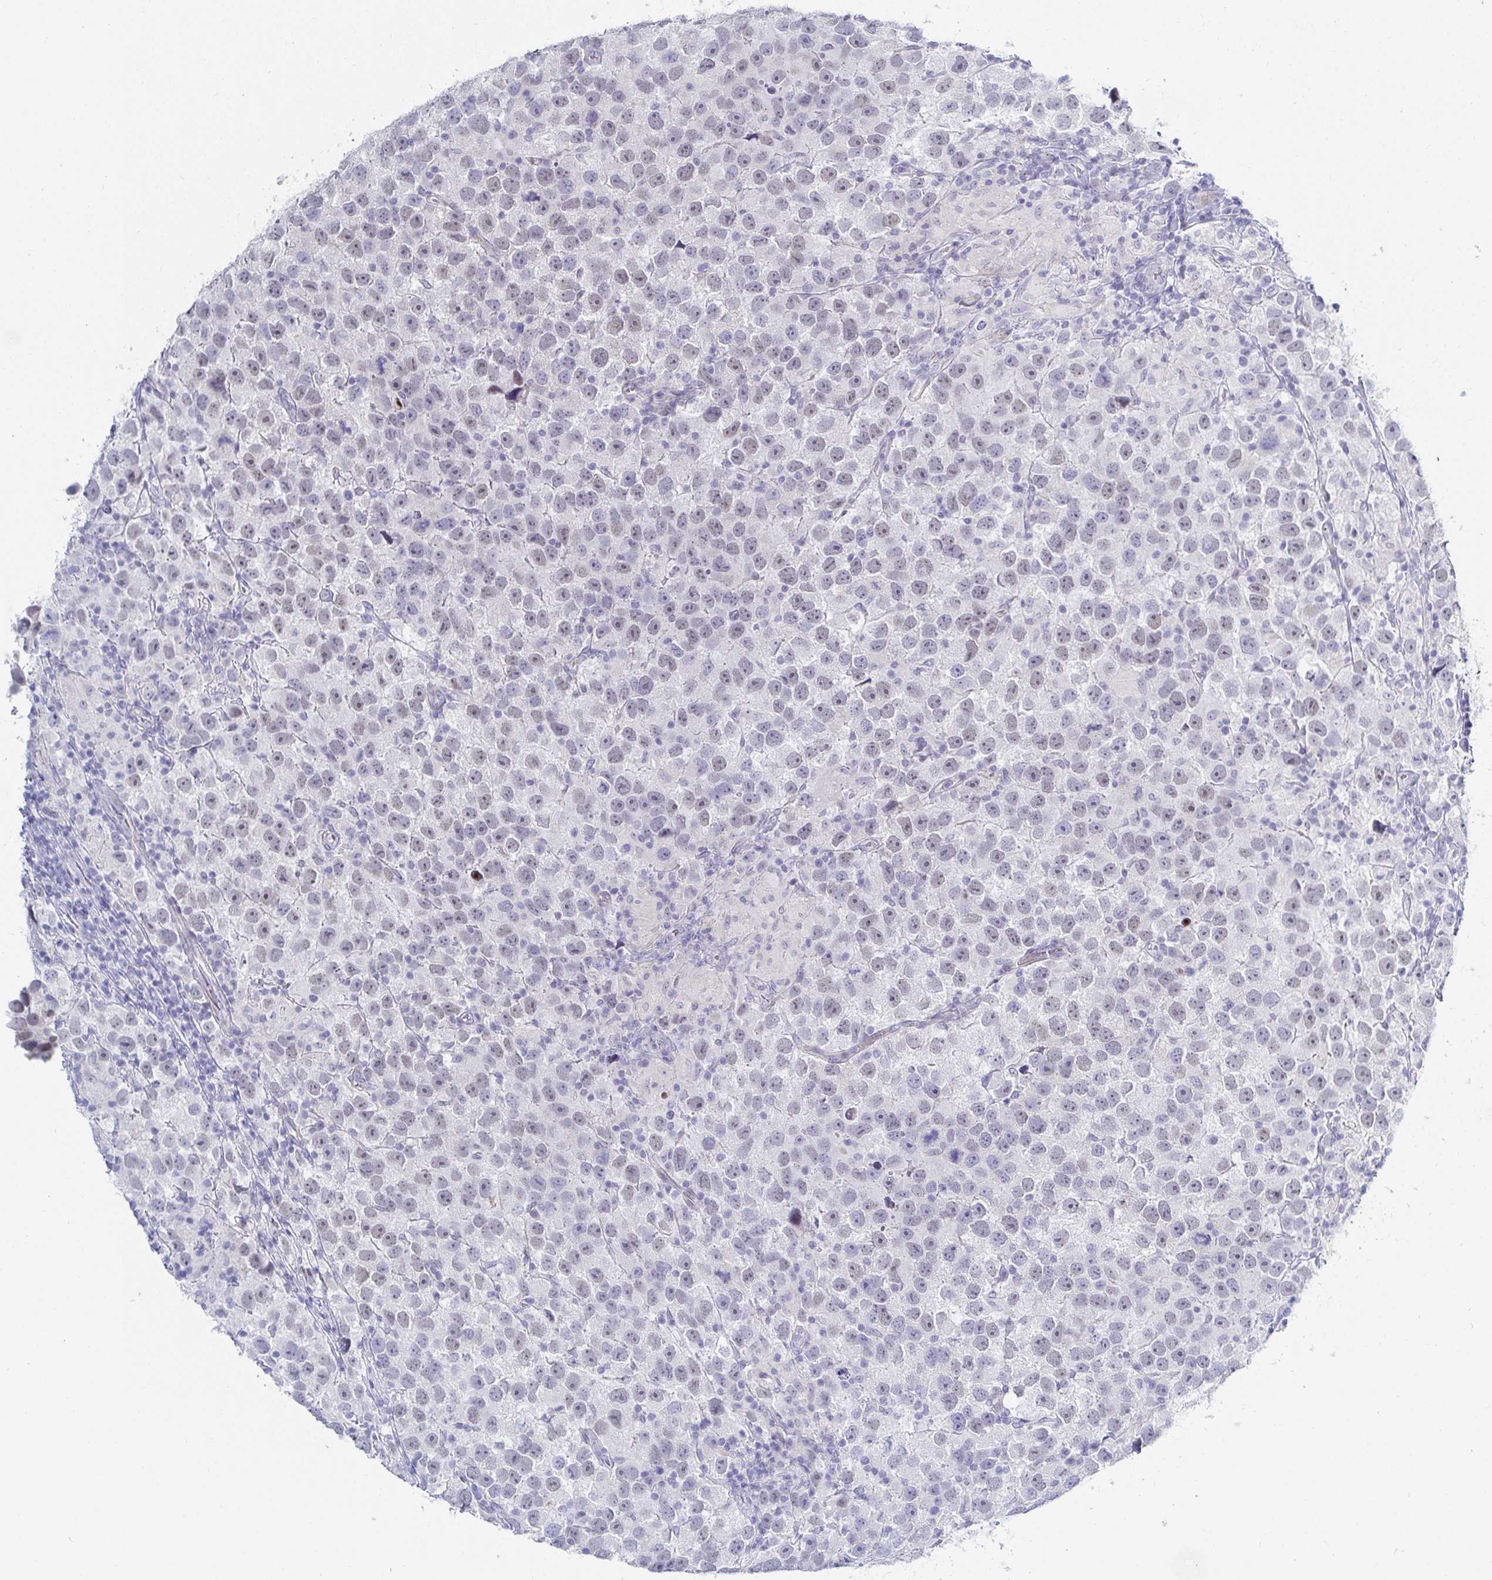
{"staining": {"intensity": "weak", "quantity": "<25%", "location": "nuclear"}, "tissue": "testis cancer", "cell_type": "Tumor cells", "image_type": "cancer", "snomed": [{"axis": "morphology", "description": "Seminoma, NOS"}, {"axis": "topography", "description": "Testis"}], "caption": "Testis cancer (seminoma) stained for a protein using IHC exhibits no positivity tumor cells.", "gene": "OR10K1", "patient": {"sex": "male", "age": 26}}